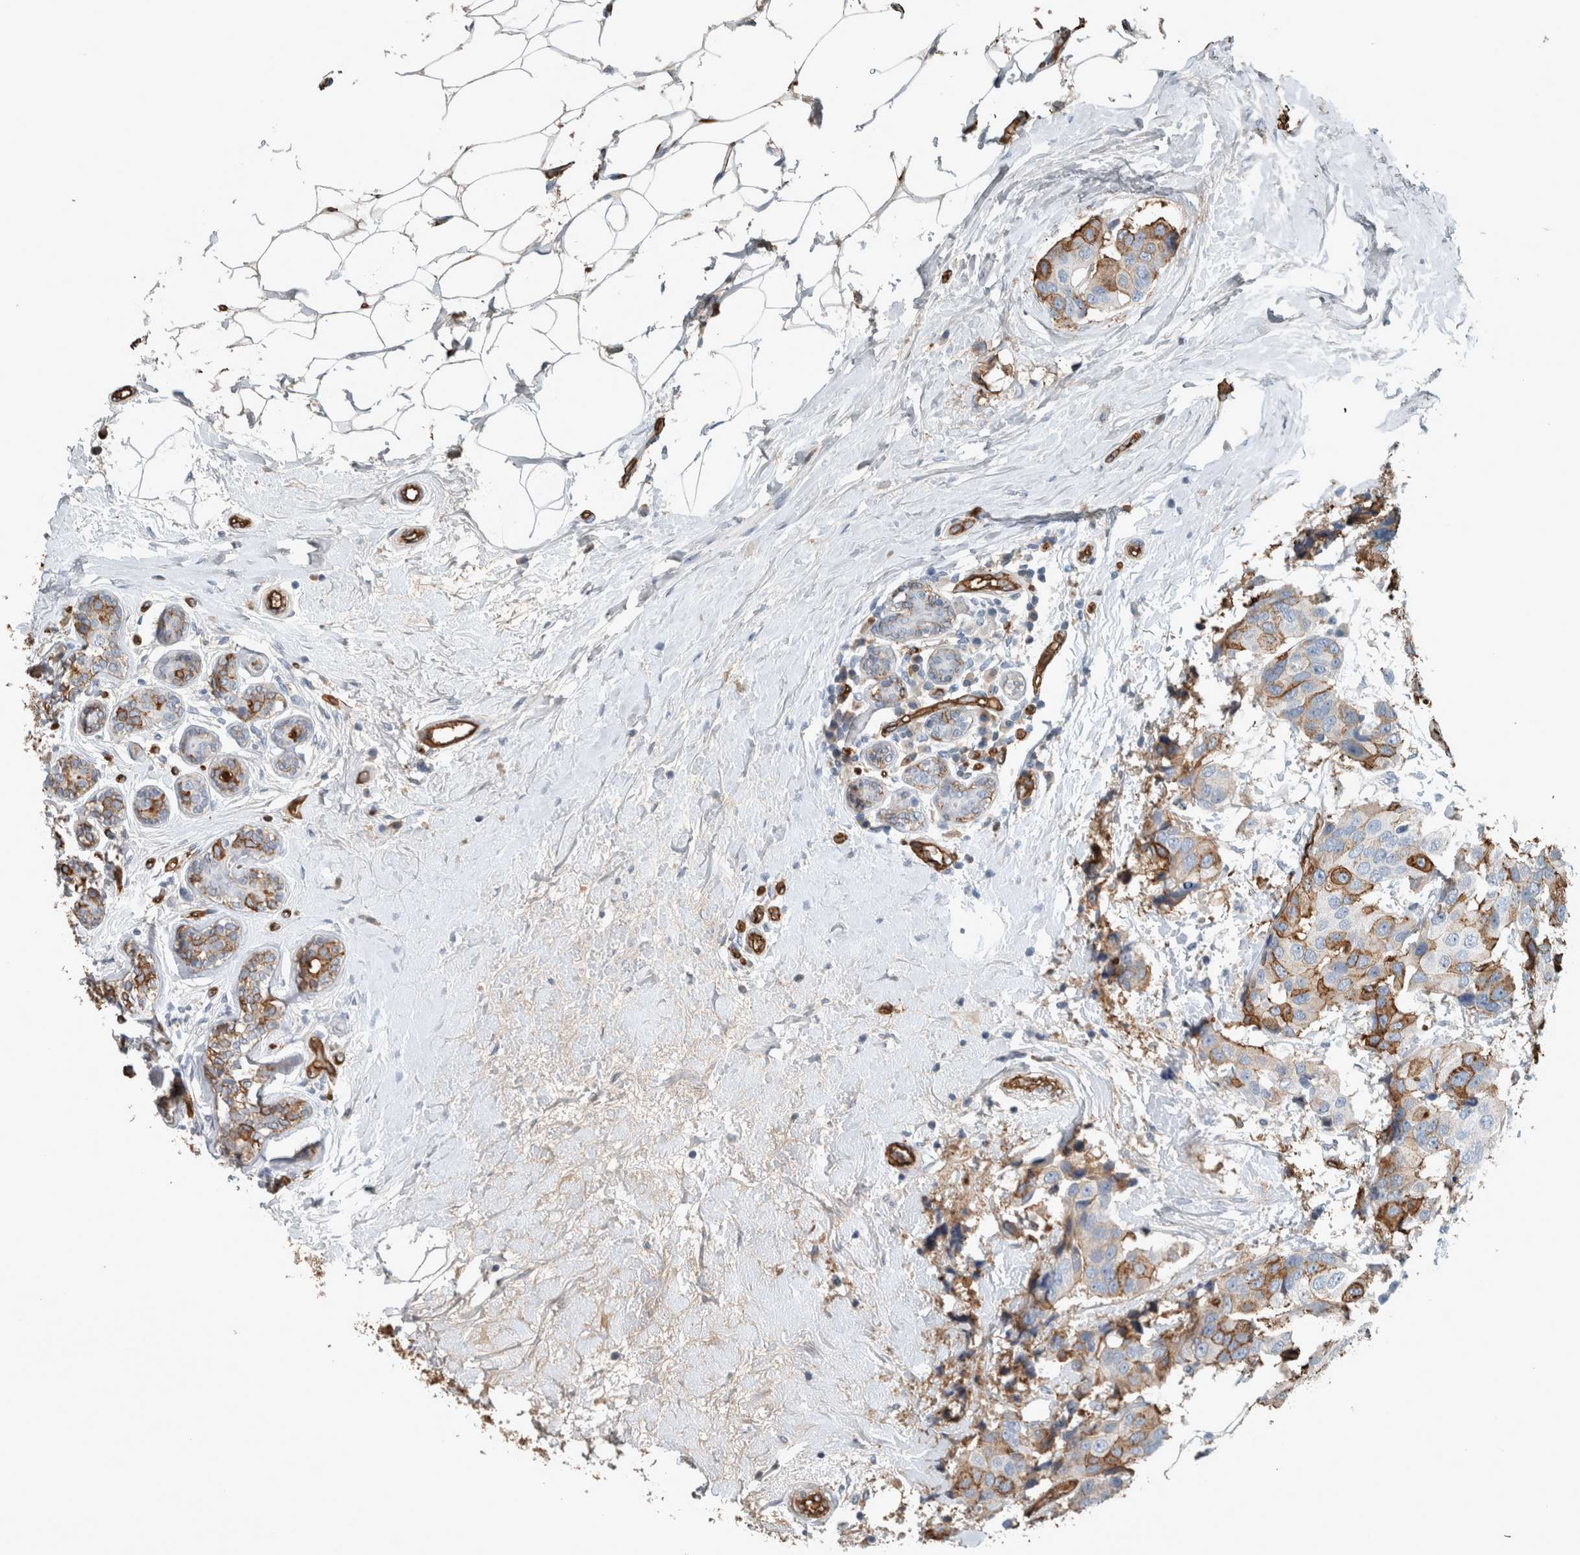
{"staining": {"intensity": "moderate", "quantity": "<25%", "location": "cytoplasmic/membranous"}, "tissue": "breast cancer", "cell_type": "Tumor cells", "image_type": "cancer", "snomed": [{"axis": "morphology", "description": "Normal tissue, NOS"}, {"axis": "morphology", "description": "Duct carcinoma"}, {"axis": "topography", "description": "Breast"}], "caption": "An image showing moderate cytoplasmic/membranous expression in approximately <25% of tumor cells in infiltrating ductal carcinoma (breast), as visualized by brown immunohistochemical staining.", "gene": "LBP", "patient": {"sex": "female", "age": 39}}